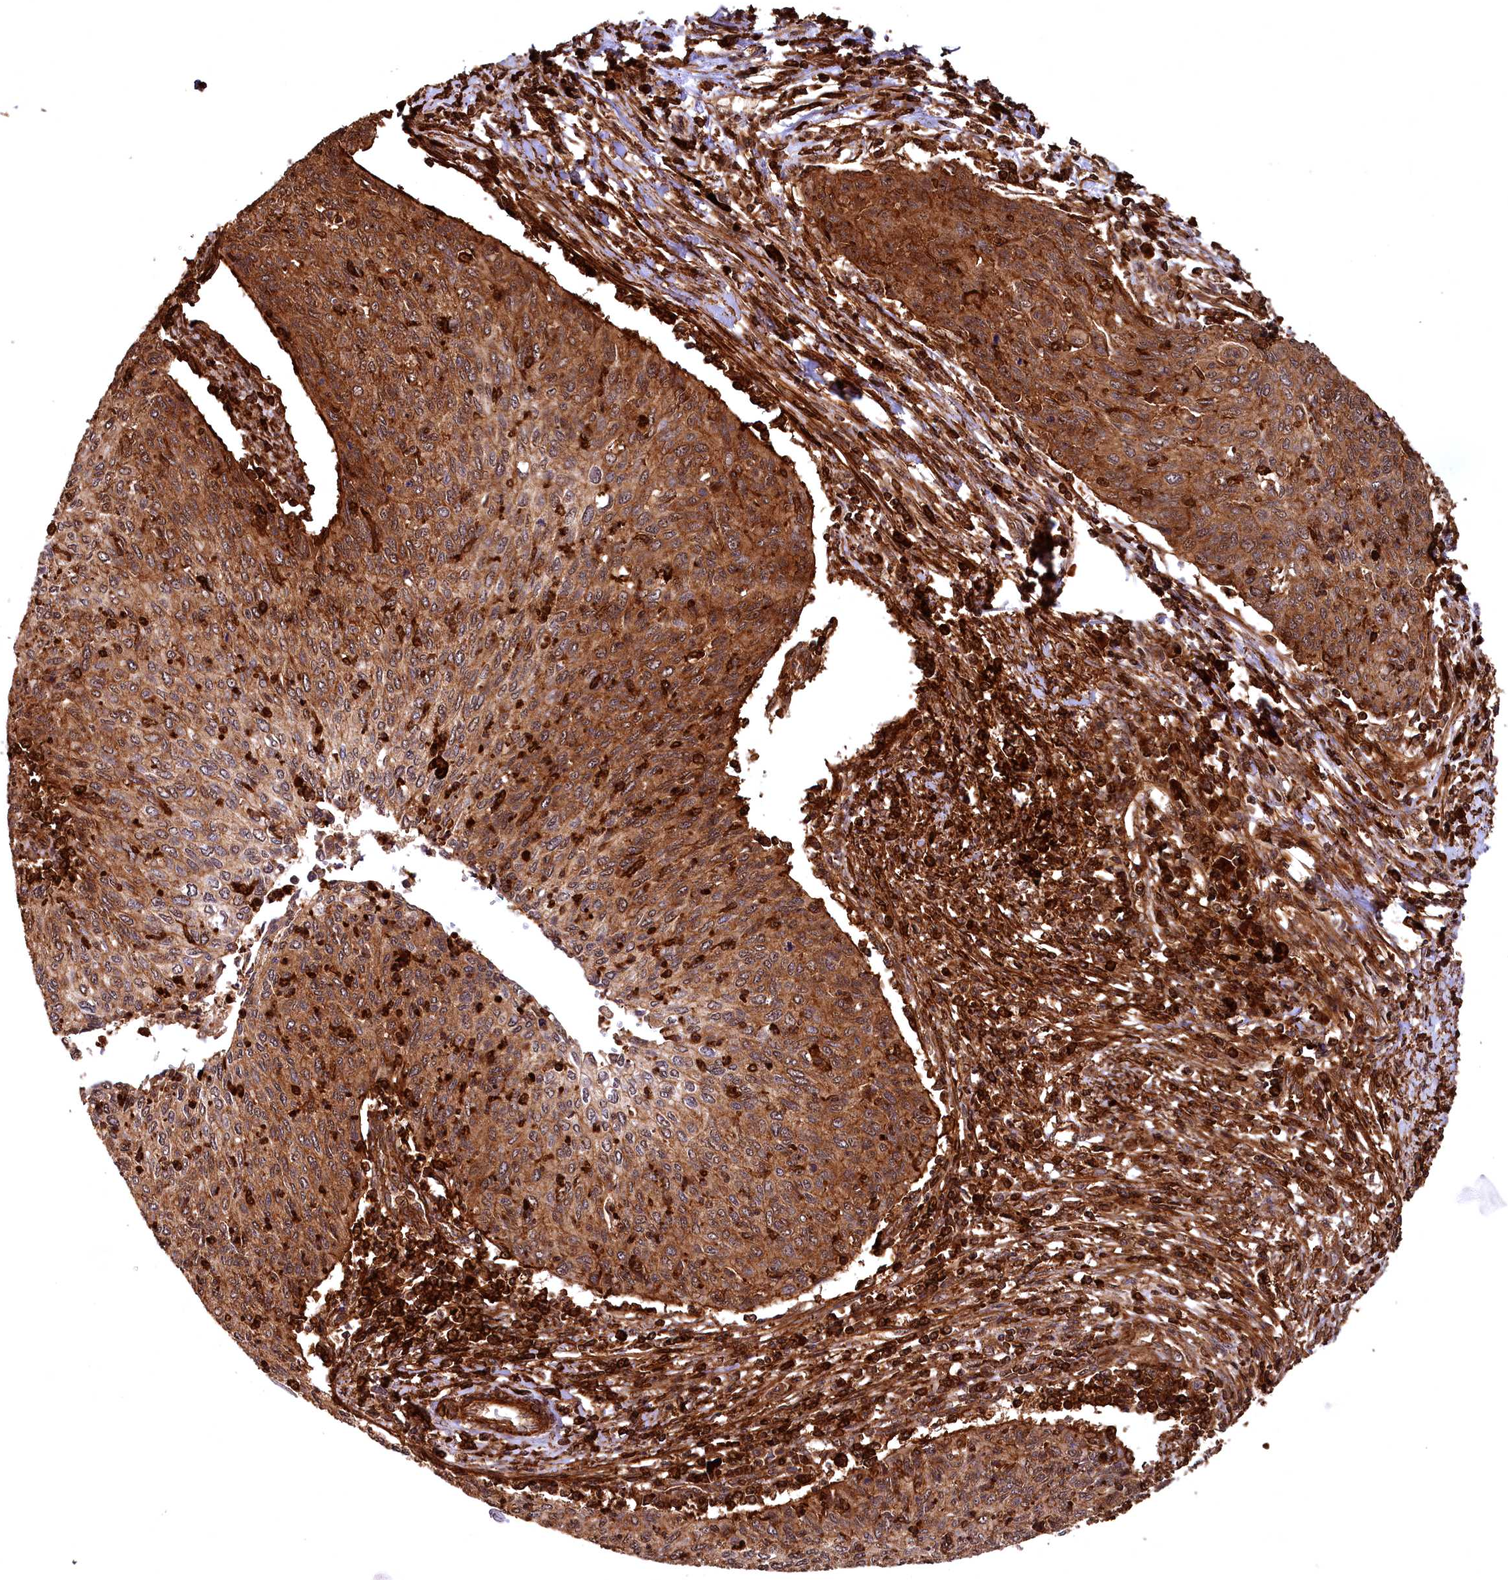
{"staining": {"intensity": "moderate", "quantity": ">75%", "location": "cytoplasmic/membranous"}, "tissue": "cervical cancer", "cell_type": "Tumor cells", "image_type": "cancer", "snomed": [{"axis": "morphology", "description": "Squamous cell carcinoma, NOS"}, {"axis": "topography", "description": "Cervix"}], "caption": "This photomicrograph exhibits immunohistochemistry staining of squamous cell carcinoma (cervical), with medium moderate cytoplasmic/membranous expression in about >75% of tumor cells.", "gene": "STUB1", "patient": {"sex": "female", "age": 38}}